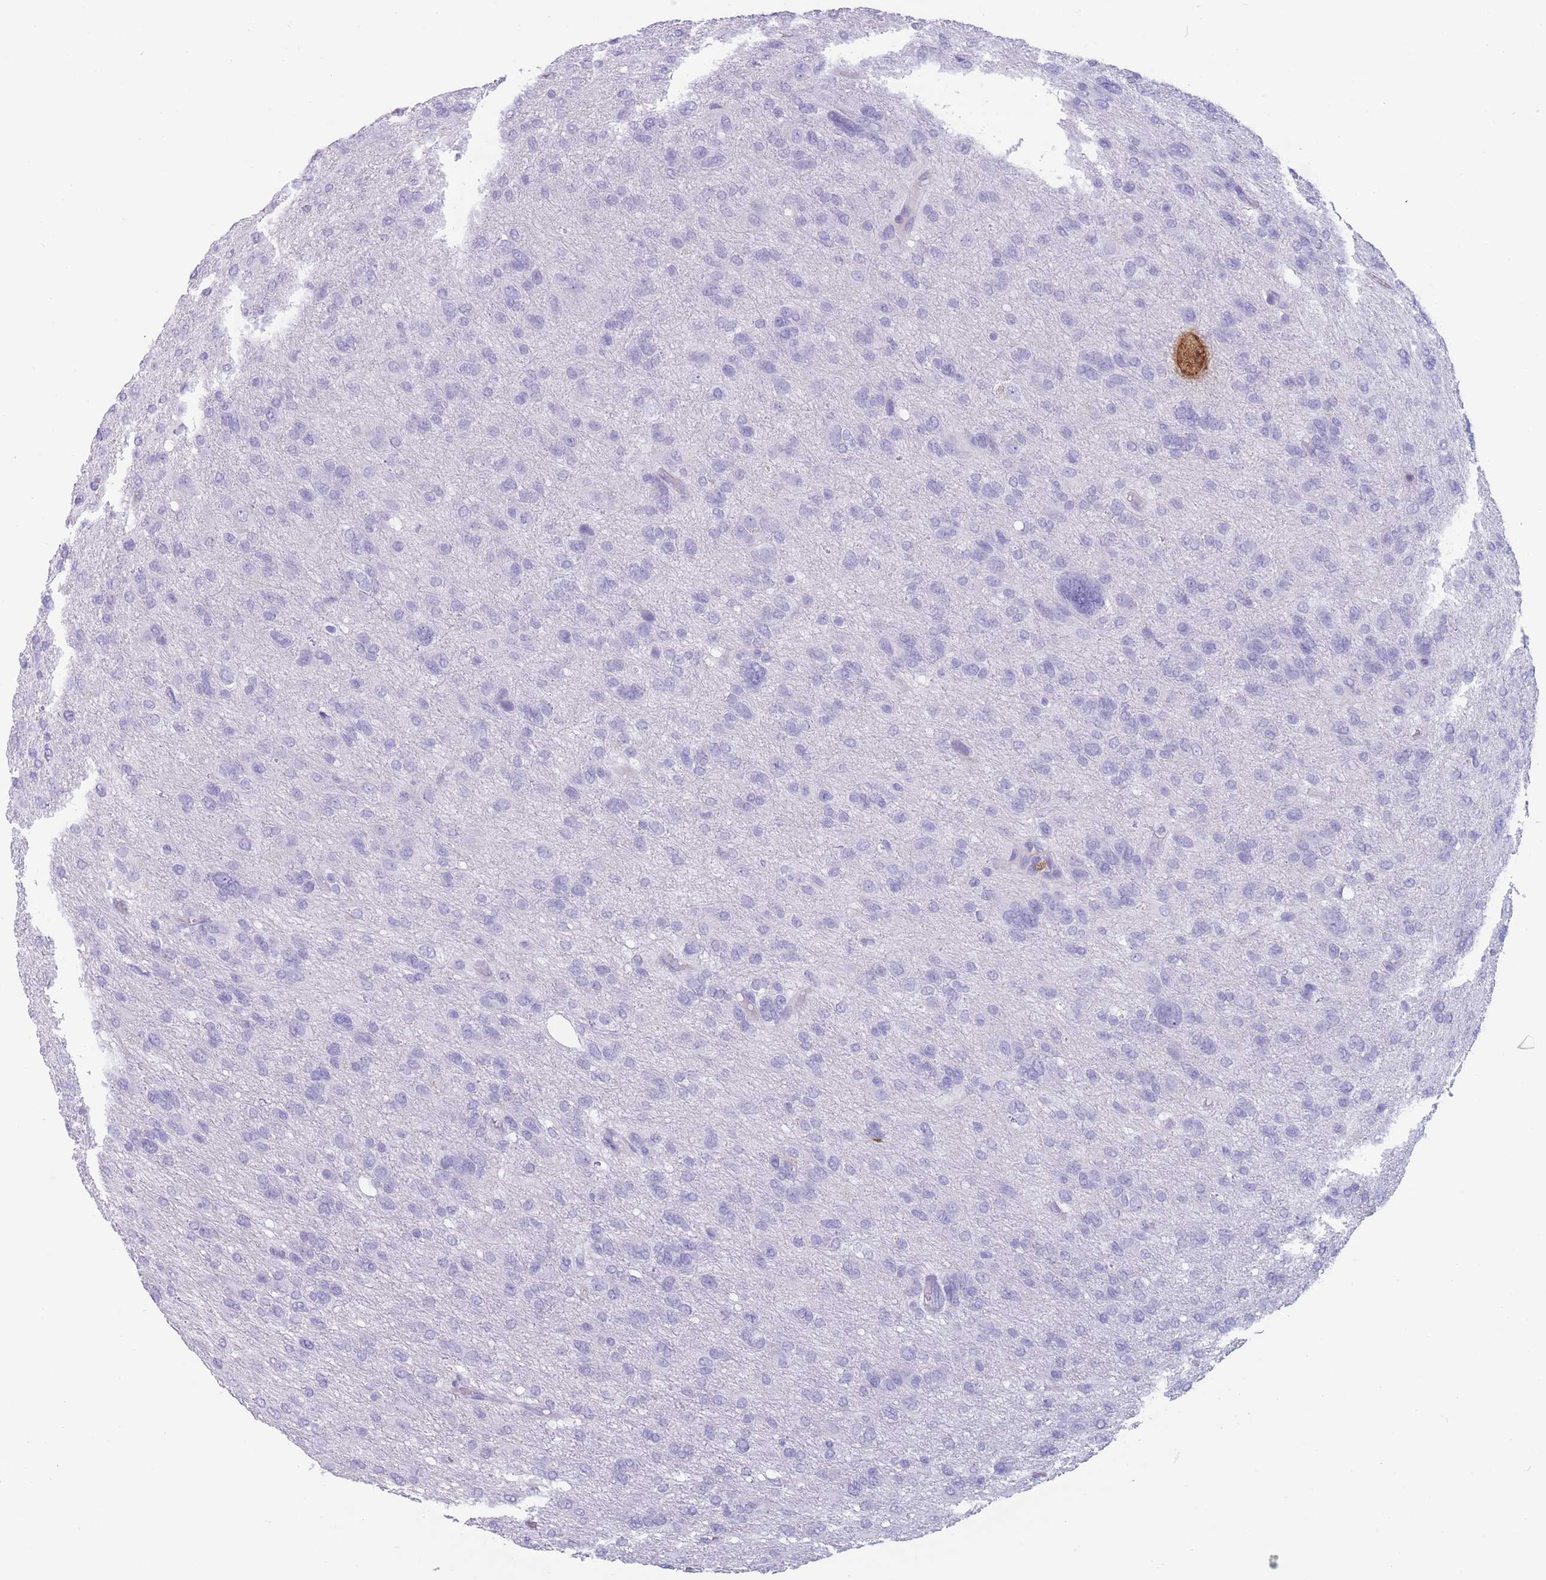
{"staining": {"intensity": "negative", "quantity": "none", "location": "none"}, "tissue": "glioma", "cell_type": "Tumor cells", "image_type": "cancer", "snomed": [{"axis": "morphology", "description": "Glioma, malignant, High grade"}, {"axis": "topography", "description": "Brain"}], "caption": "Immunohistochemical staining of malignant glioma (high-grade) shows no significant expression in tumor cells.", "gene": "COL27A1", "patient": {"sex": "female", "age": 59}}